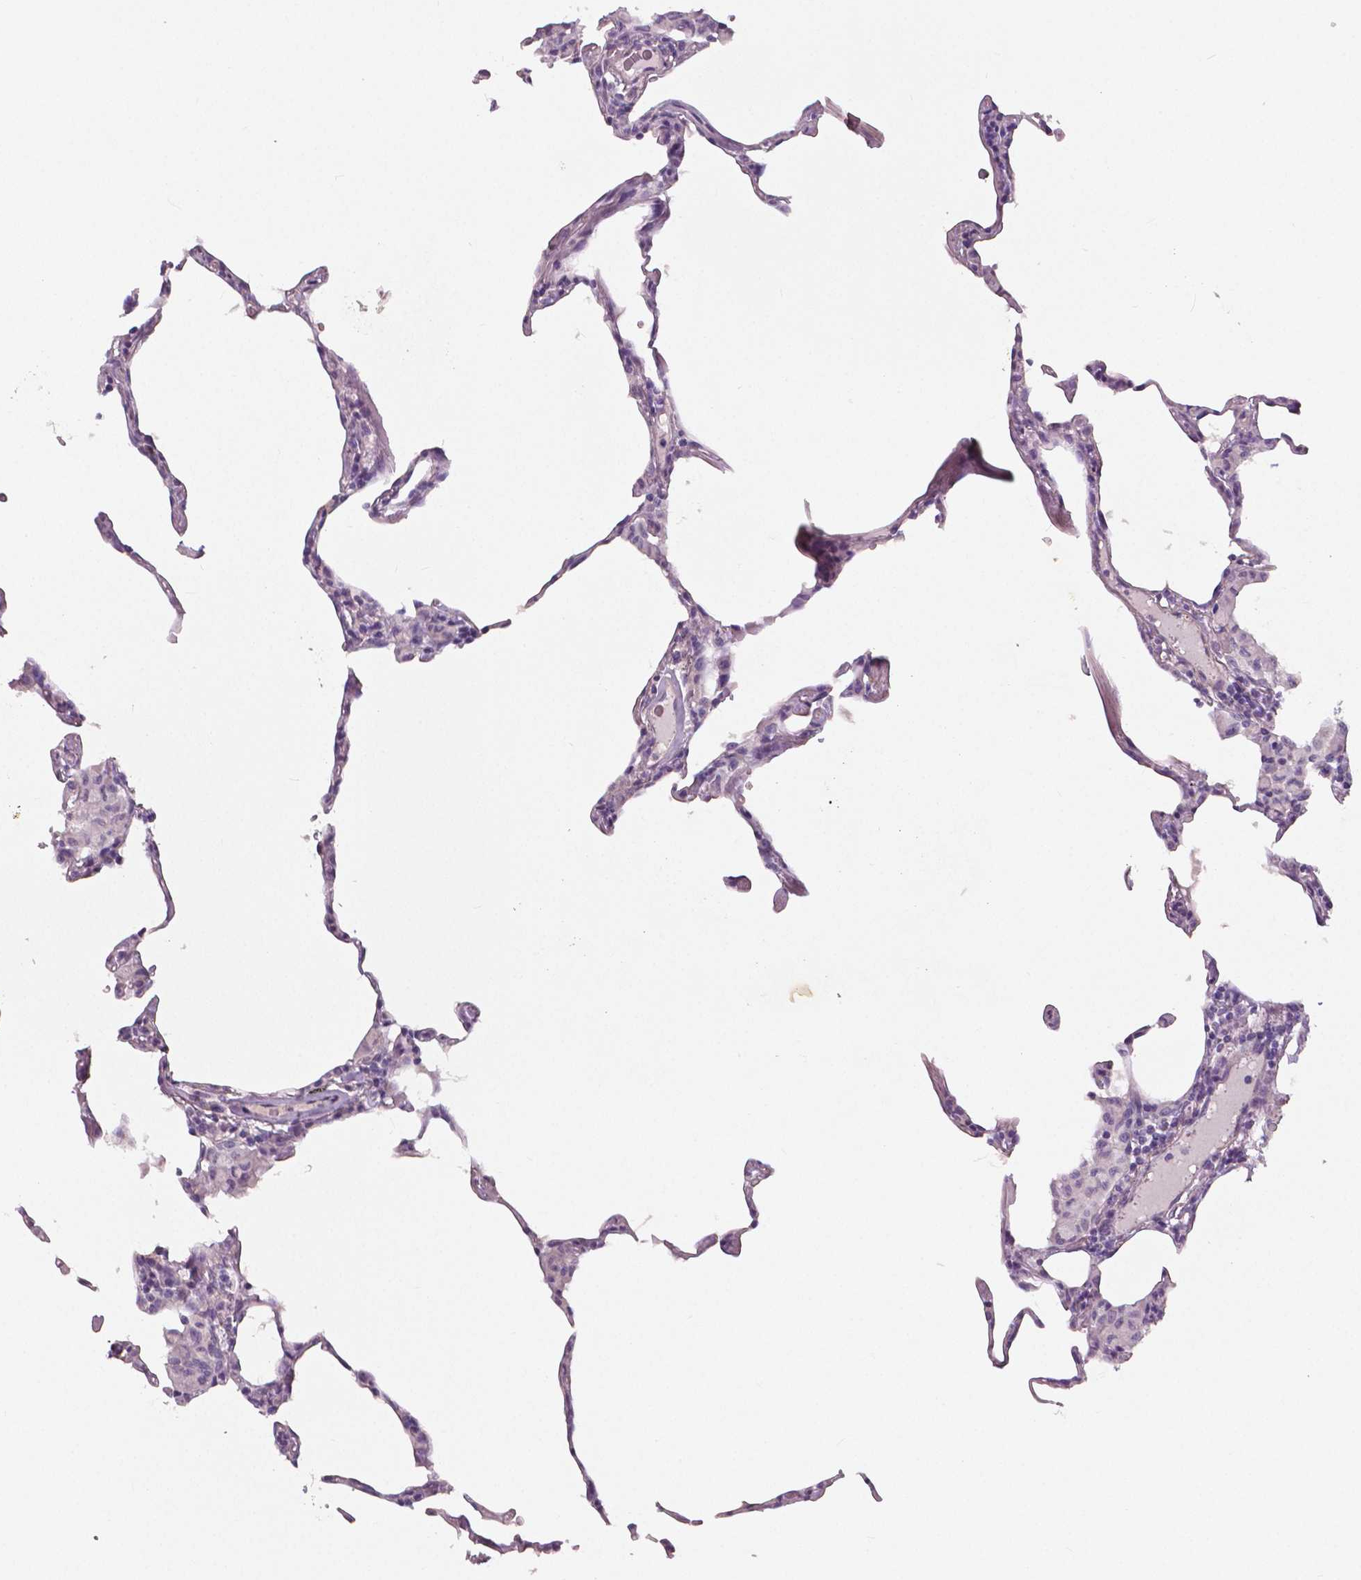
{"staining": {"intensity": "negative", "quantity": "none", "location": "none"}, "tissue": "lung", "cell_type": "Alveolar cells", "image_type": "normal", "snomed": [{"axis": "morphology", "description": "Normal tissue, NOS"}, {"axis": "topography", "description": "Lung"}], "caption": "There is no significant staining in alveolar cells of lung. The staining was performed using DAB to visualize the protein expression in brown, while the nuclei were stained in blue with hematoxylin (Magnification: 20x).", "gene": "FLT1", "patient": {"sex": "female", "age": 57}}